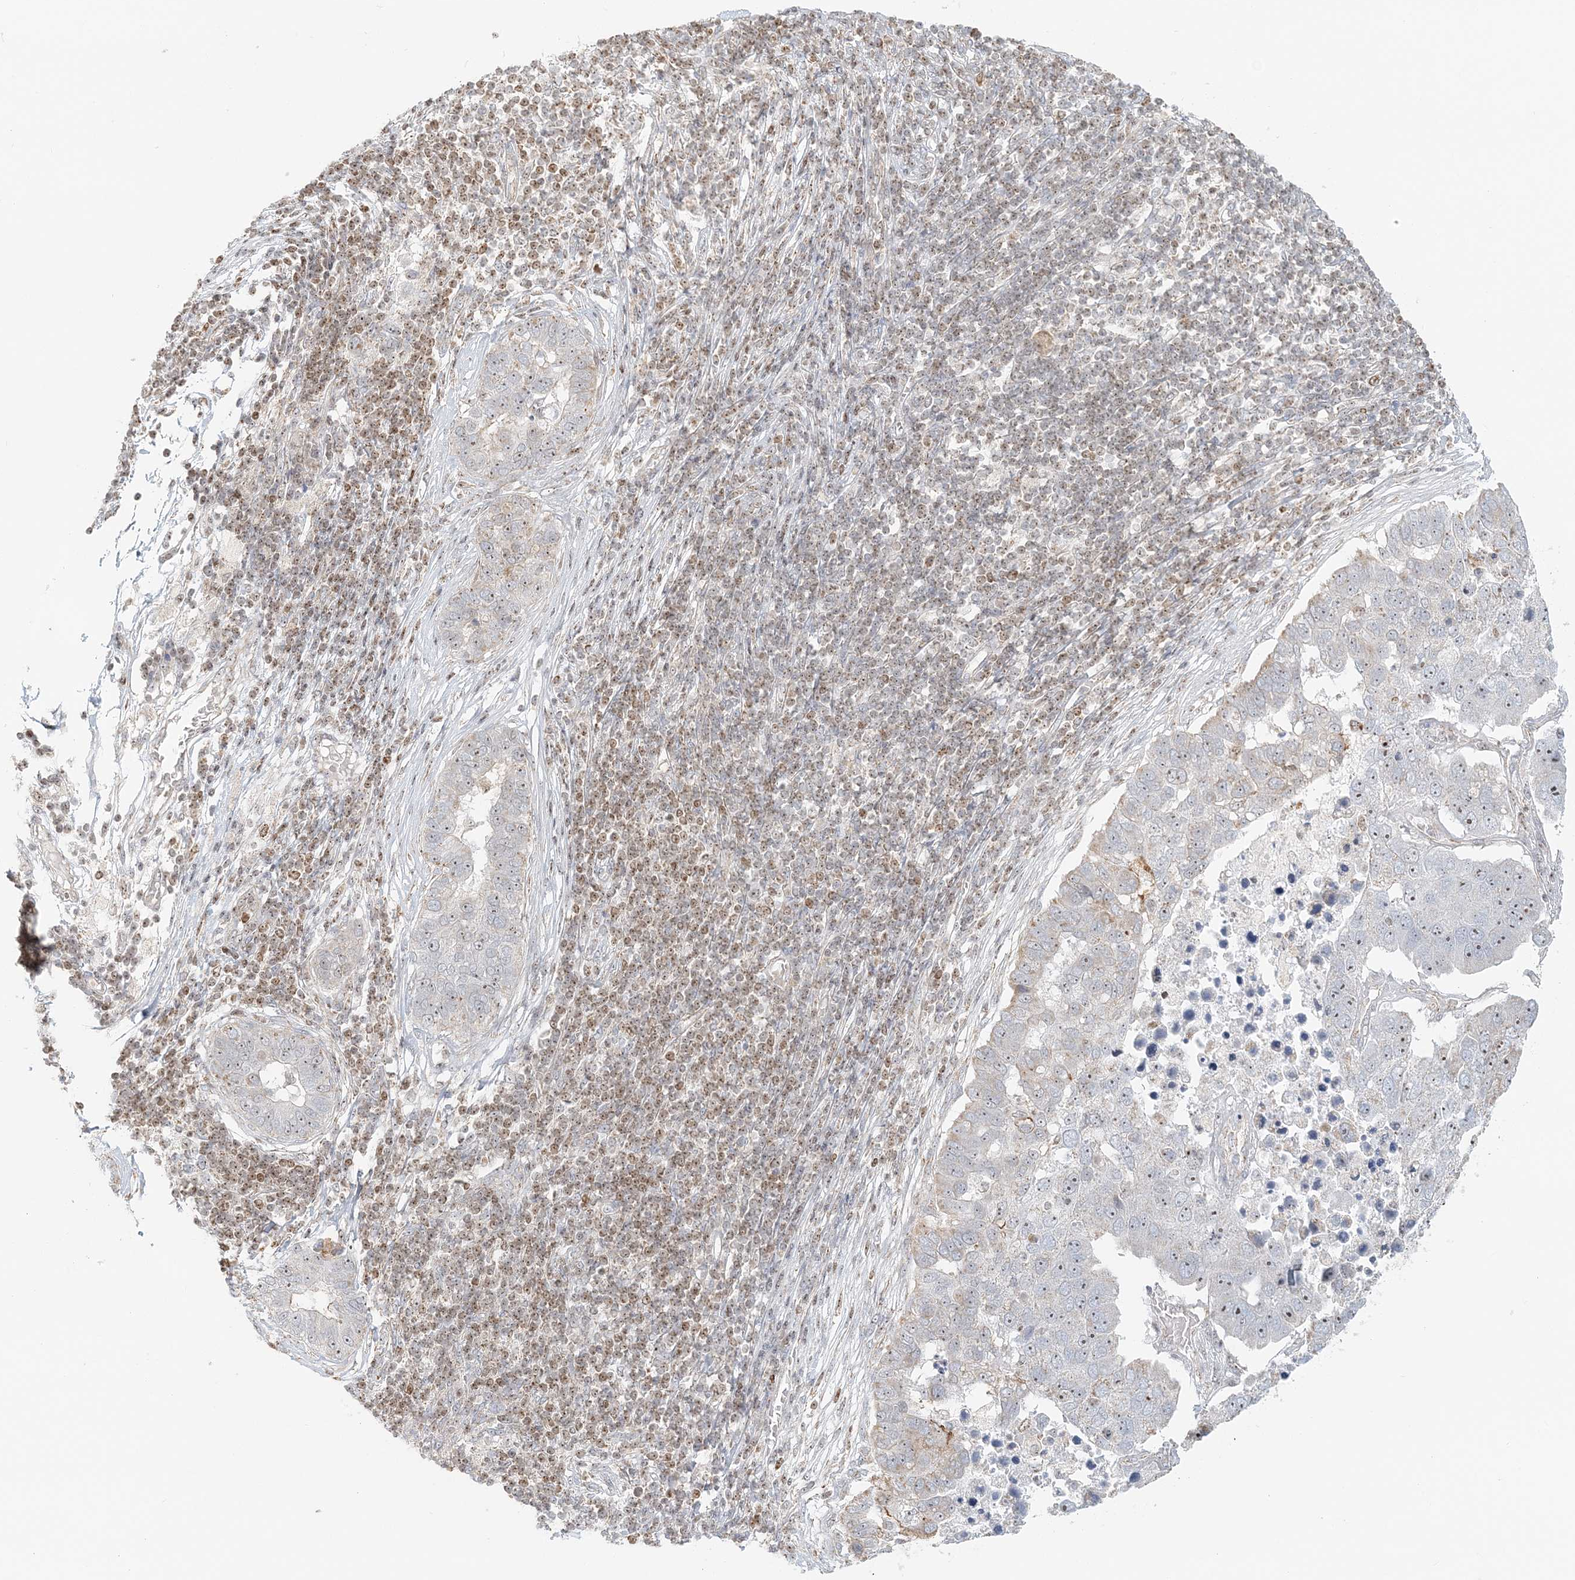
{"staining": {"intensity": "negative", "quantity": "none", "location": "none"}, "tissue": "pancreatic cancer", "cell_type": "Tumor cells", "image_type": "cancer", "snomed": [{"axis": "morphology", "description": "Adenocarcinoma, NOS"}, {"axis": "topography", "description": "Pancreas"}], "caption": "Tumor cells are negative for brown protein staining in adenocarcinoma (pancreatic). (Brightfield microscopy of DAB IHC at high magnification).", "gene": "UBE2F", "patient": {"sex": "female", "age": 61}}